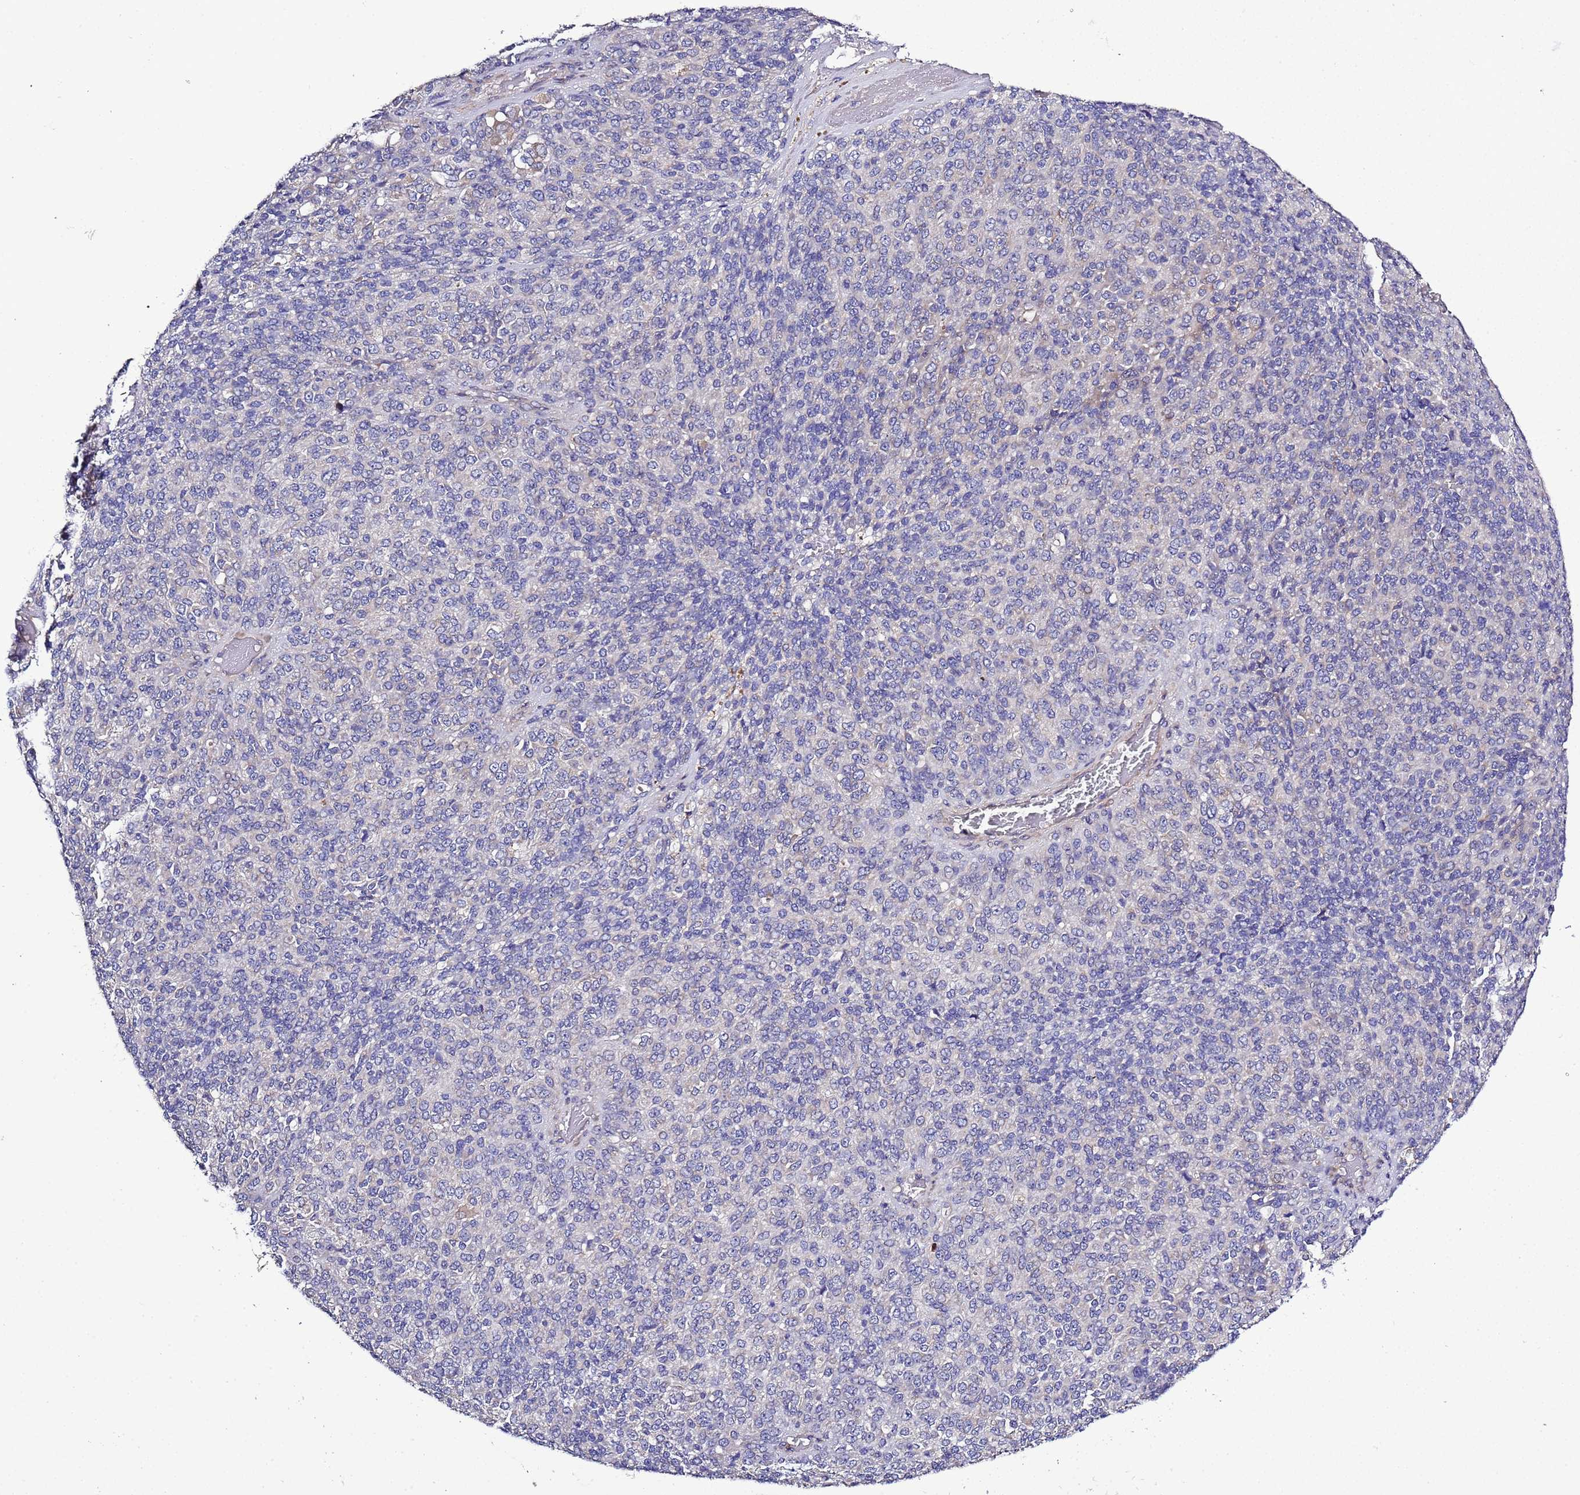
{"staining": {"intensity": "negative", "quantity": "none", "location": "none"}, "tissue": "melanoma", "cell_type": "Tumor cells", "image_type": "cancer", "snomed": [{"axis": "morphology", "description": "Malignant melanoma, Metastatic site"}, {"axis": "topography", "description": "Brain"}], "caption": "Photomicrograph shows no protein staining in tumor cells of melanoma tissue. (DAB (3,3'-diaminobenzidine) immunohistochemistry with hematoxylin counter stain).", "gene": "SPCS1", "patient": {"sex": "female", "age": 56}}